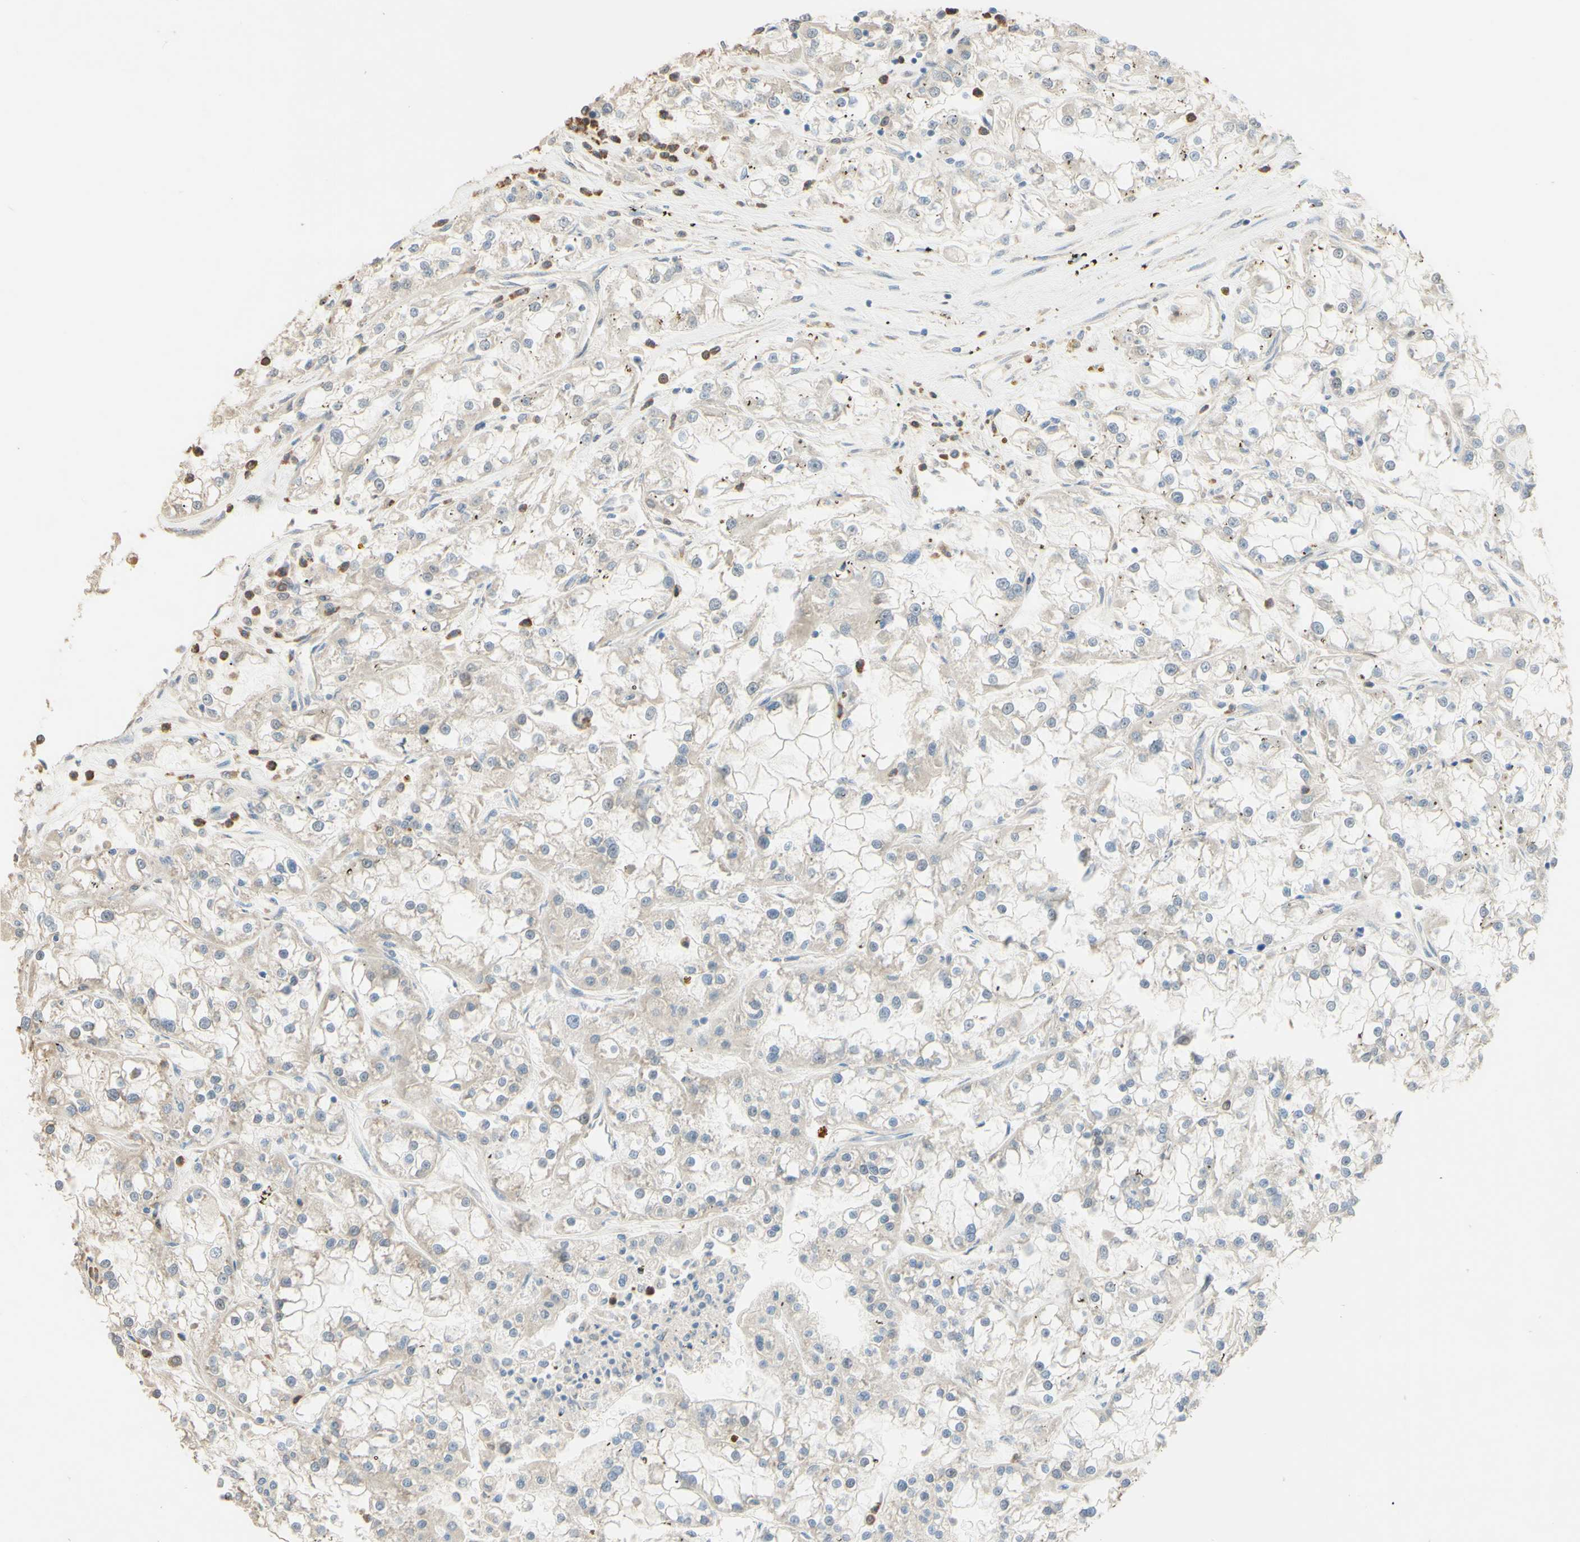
{"staining": {"intensity": "negative", "quantity": "none", "location": "none"}, "tissue": "renal cancer", "cell_type": "Tumor cells", "image_type": "cancer", "snomed": [{"axis": "morphology", "description": "Adenocarcinoma, NOS"}, {"axis": "topography", "description": "Kidney"}], "caption": "Immunohistochemical staining of renal adenocarcinoma displays no significant positivity in tumor cells.", "gene": "SMIM19", "patient": {"sex": "female", "age": 52}}